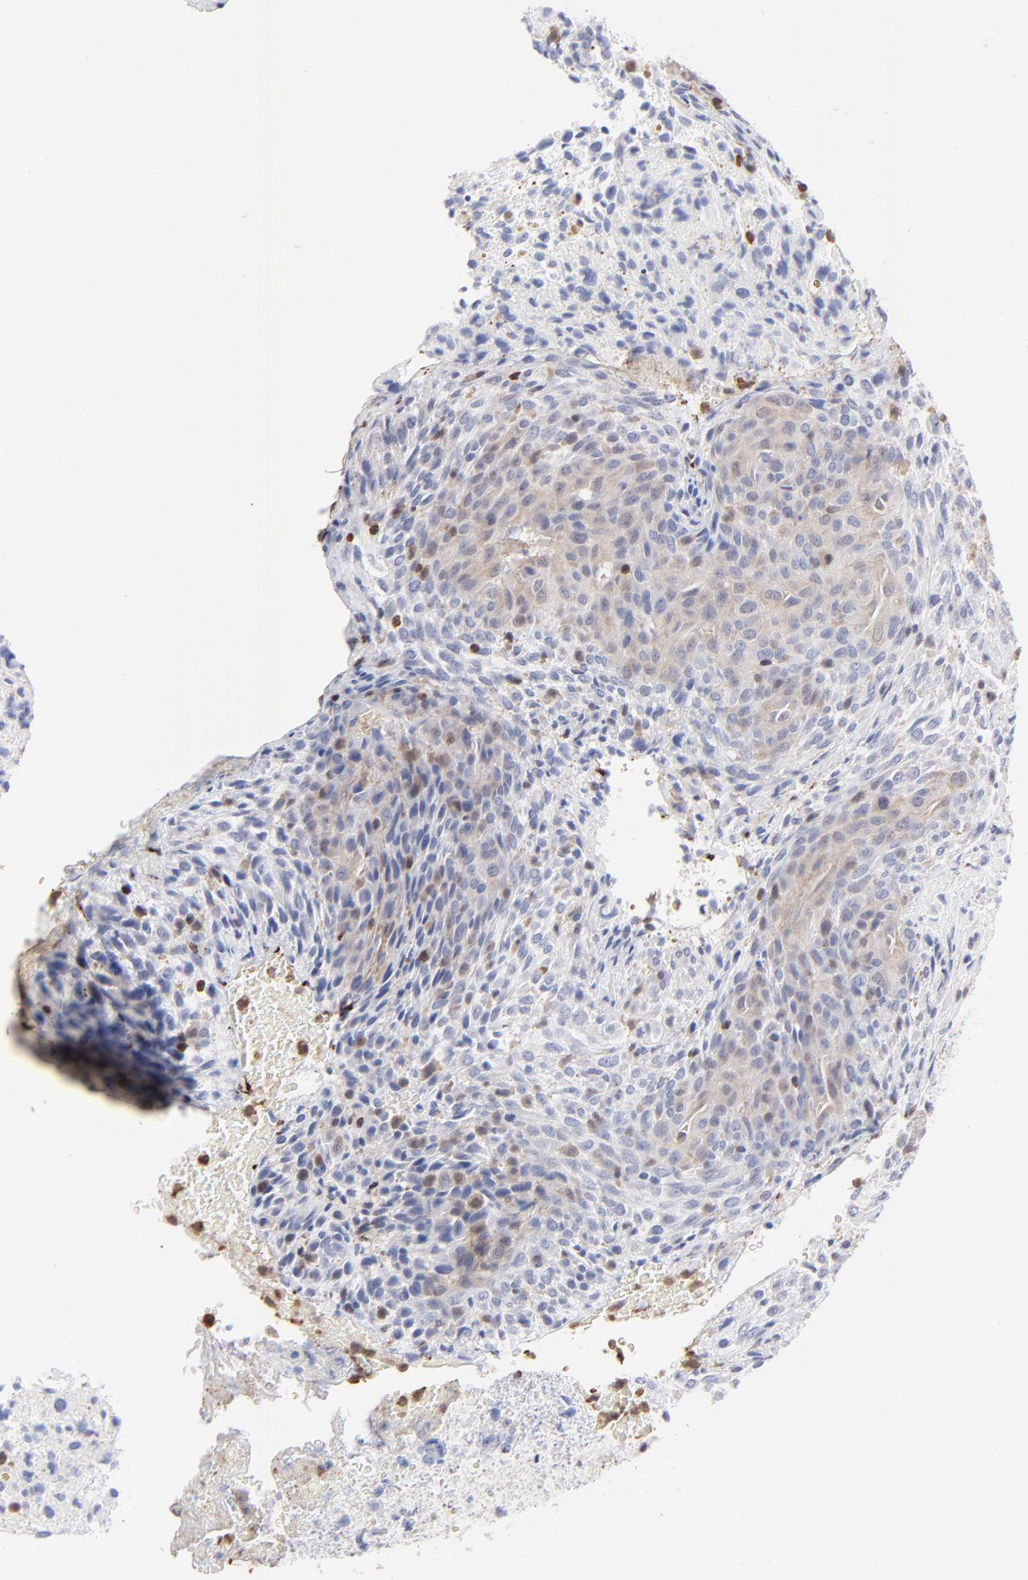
{"staining": {"intensity": "negative", "quantity": "none", "location": "none"}, "tissue": "glioma", "cell_type": "Tumor cells", "image_type": "cancer", "snomed": [{"axis": "morphology", "description": "Glioma, malignant, High grade"}, {"axis": "topography", "description": "Cerebral cortex"}], "caption": "The photomicrograph exhibits no staining of tumor cells in glioma. (DAB IHC with hematoxylin counter stain).", "gene": "TBXT", "patient": {"sex": "female", "age": 55}}